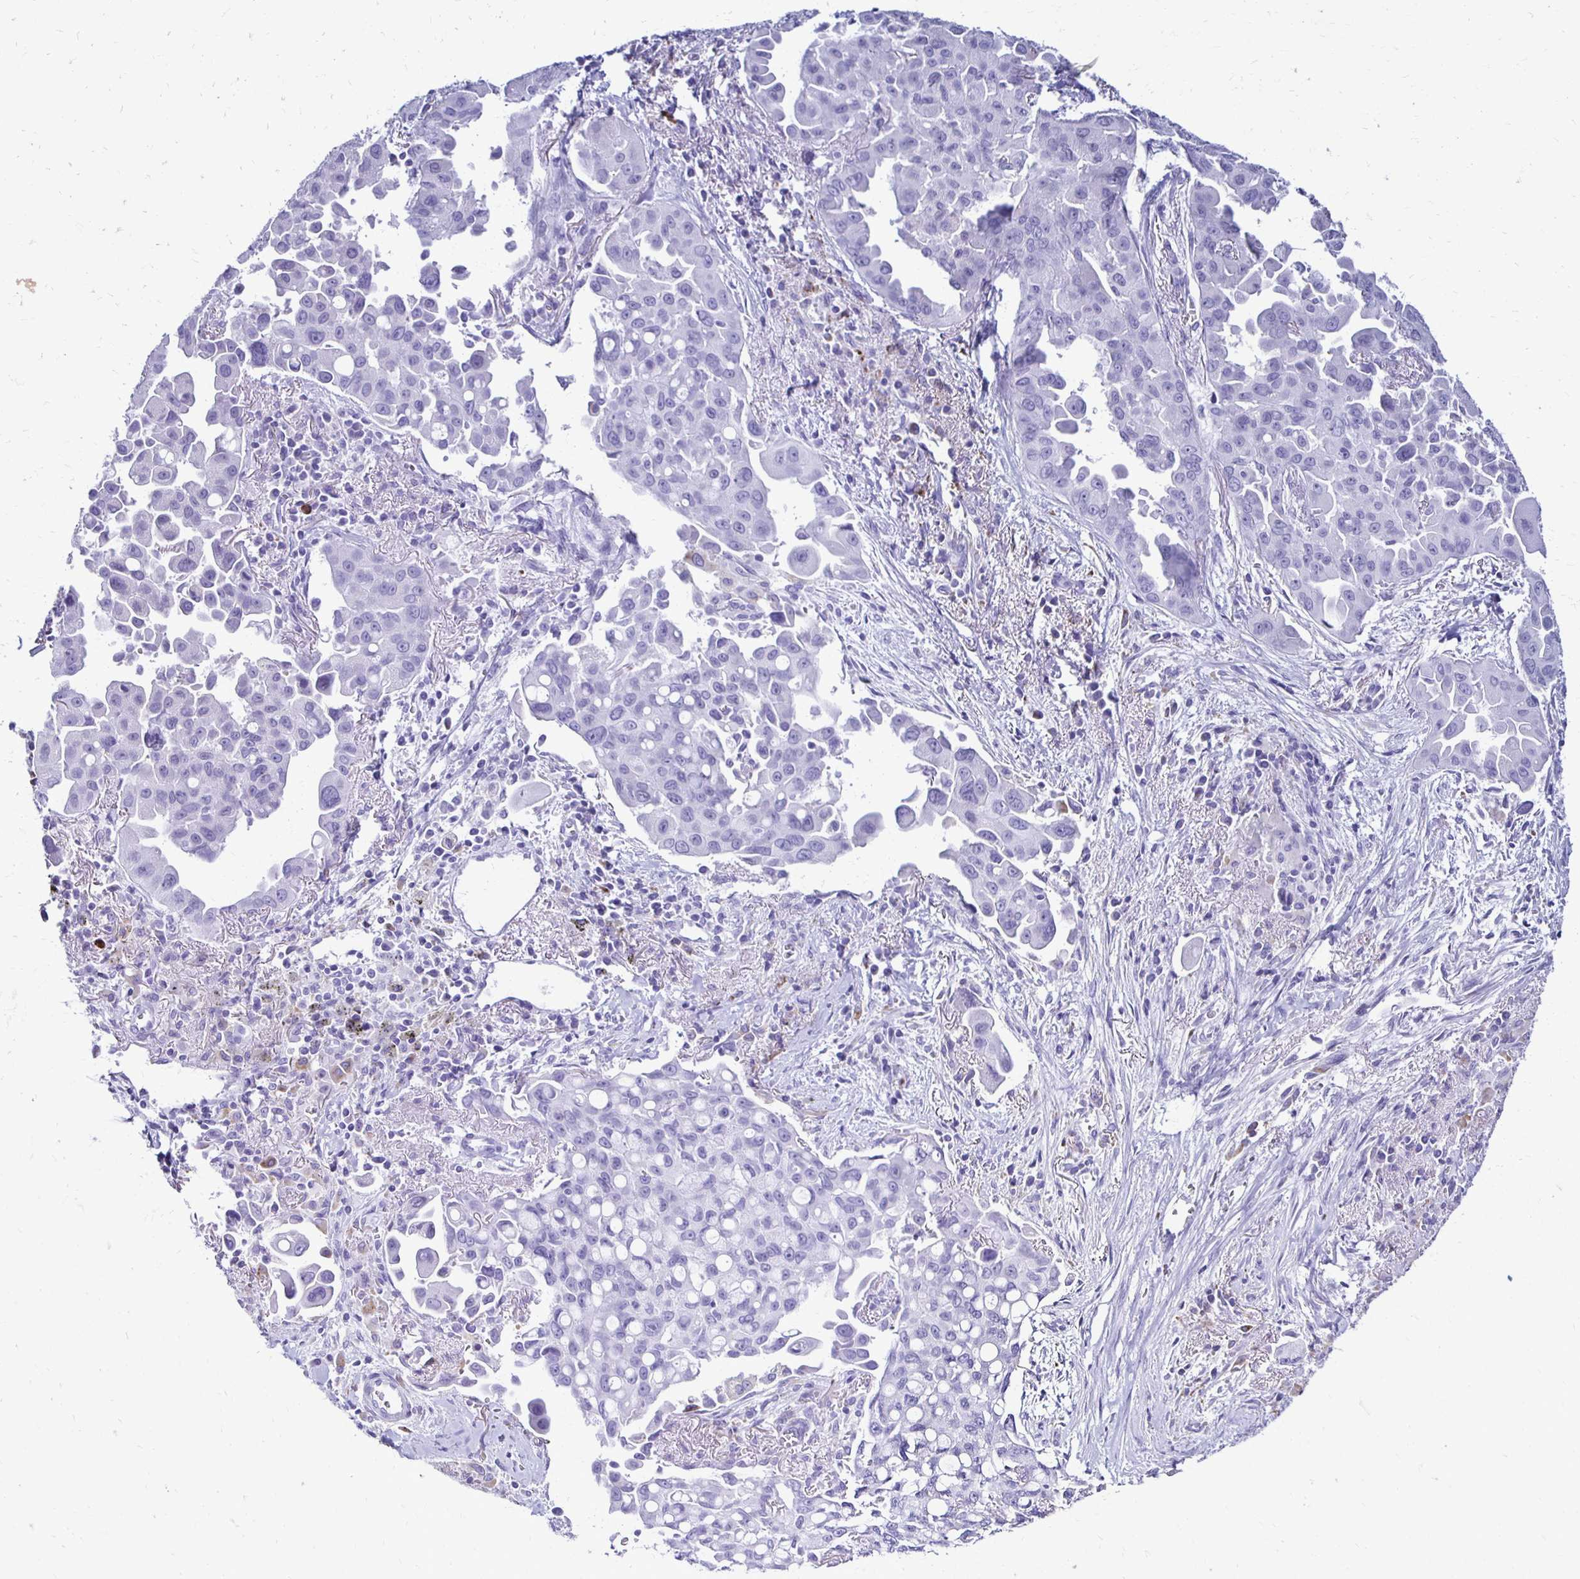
{"staining": {"intensity": "negative", "quantity": "none", "location": "none"}, "tissue": "lung cancer", "cell_type": "Tumor cells", "image_type": "cancer", "snomed": [{"axis": "morphology", "description": "Adenocarcinoma, NOS"}, {"axis": "topography", "description": "Lung"}], "caption": "DAB immunohistochemical staining of lung cancer (adenocarcinoma) shows no significant expression in tumor cells.", "gene": "CST5", "patient": {"sex": "male", "age": 68}}